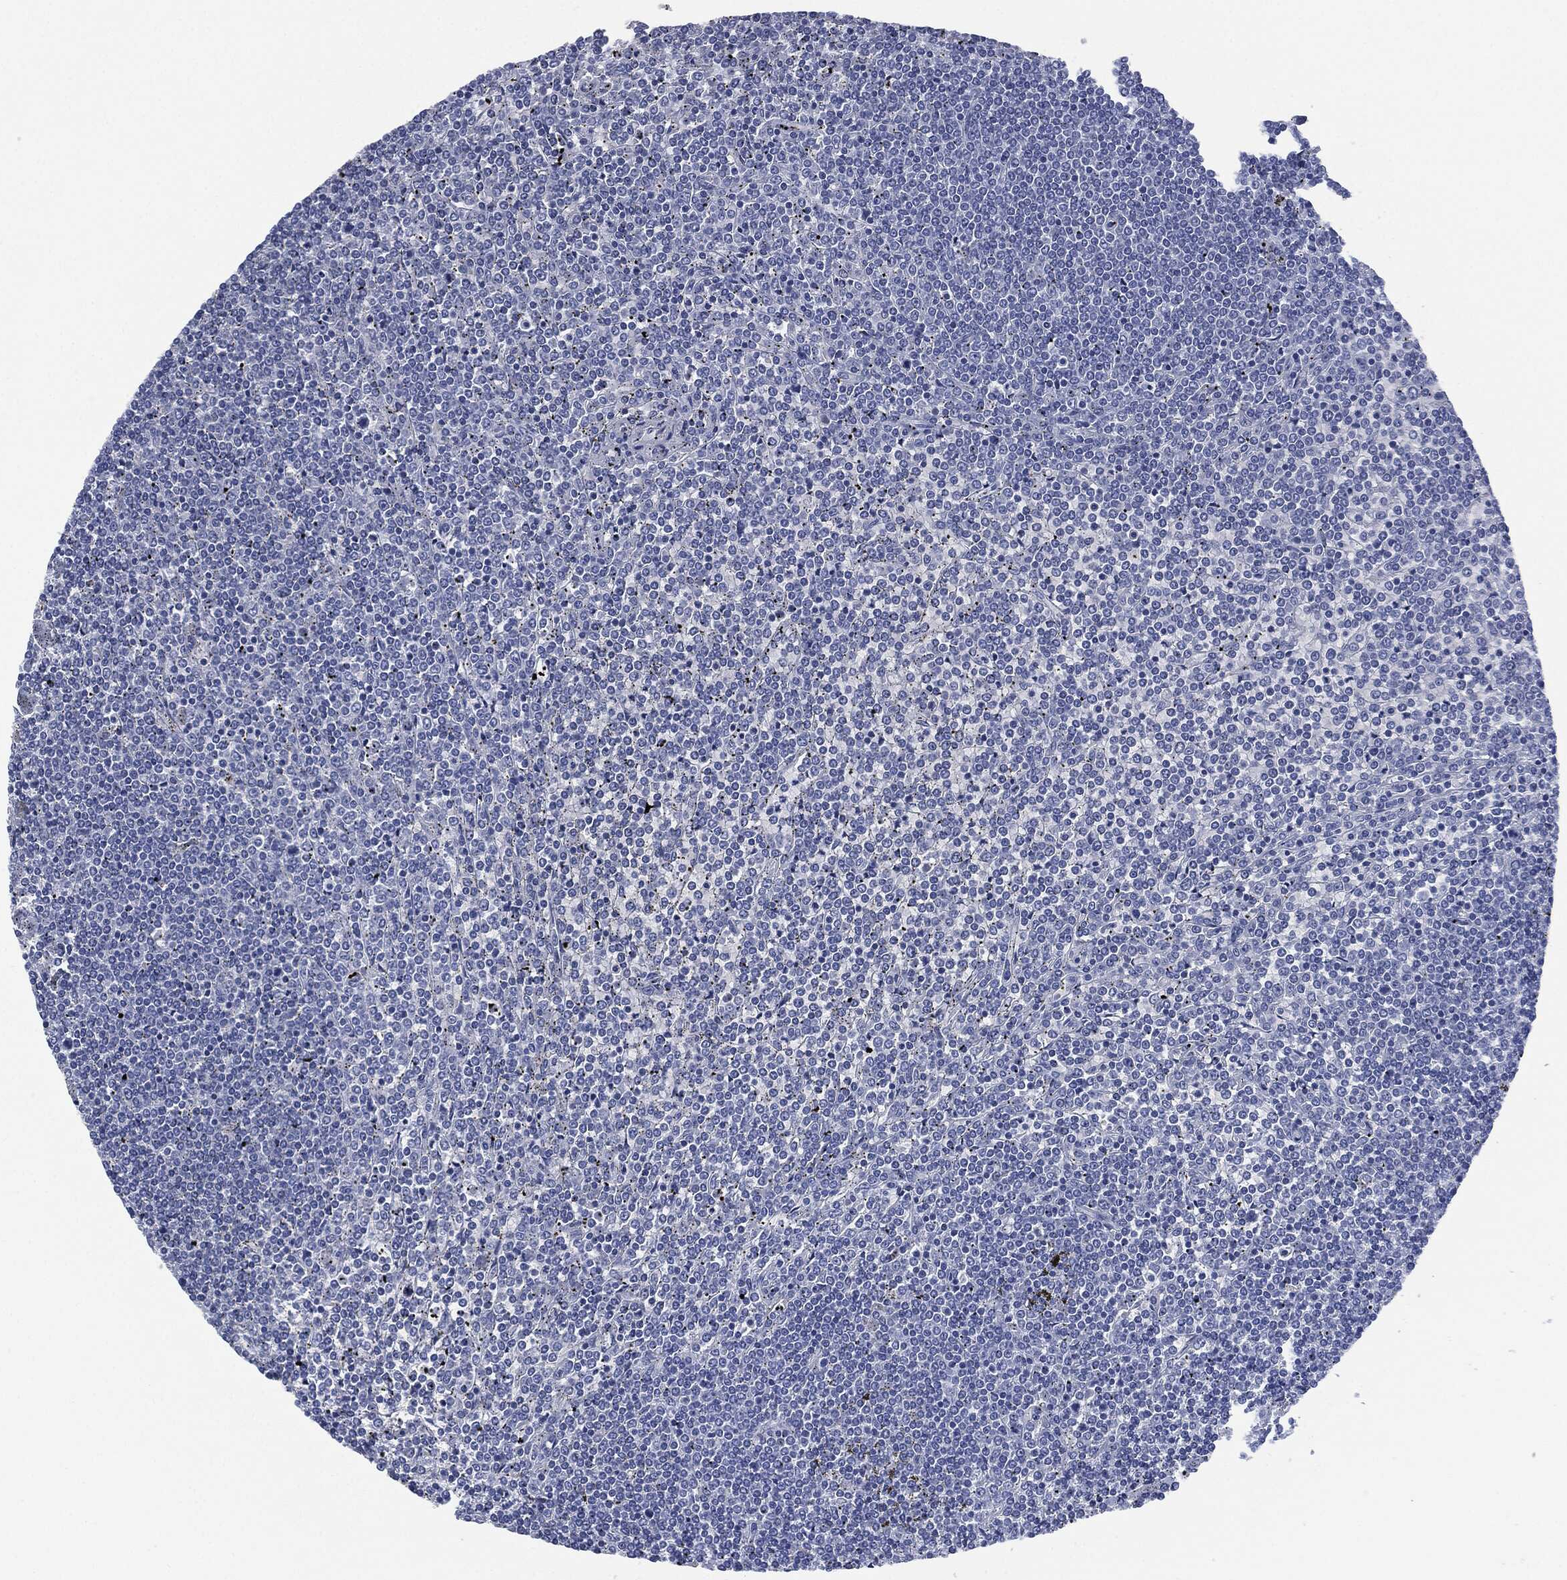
{"staining": {"intensity": "negative", "quantity": "none", "location": "none"}, "tissue": "lymphoma", "cell_type": "Tumor cells", "image_type": "cancer", "snomed": [{"axis": "morphology", "description": "Malignant lymphoma, non-Hodgkin's type, Low grade"}, {"axis": "topography", "description": "Spleen"}], "caption": "This image is of lymphoma stained with immunohistochemistry (IHC) to label a protein in brown with the nuclei are counter-stained blue. There is no staining in tumor cells.", "gene": "MUC16", "patient": {"sex": "female", "age": 19}}